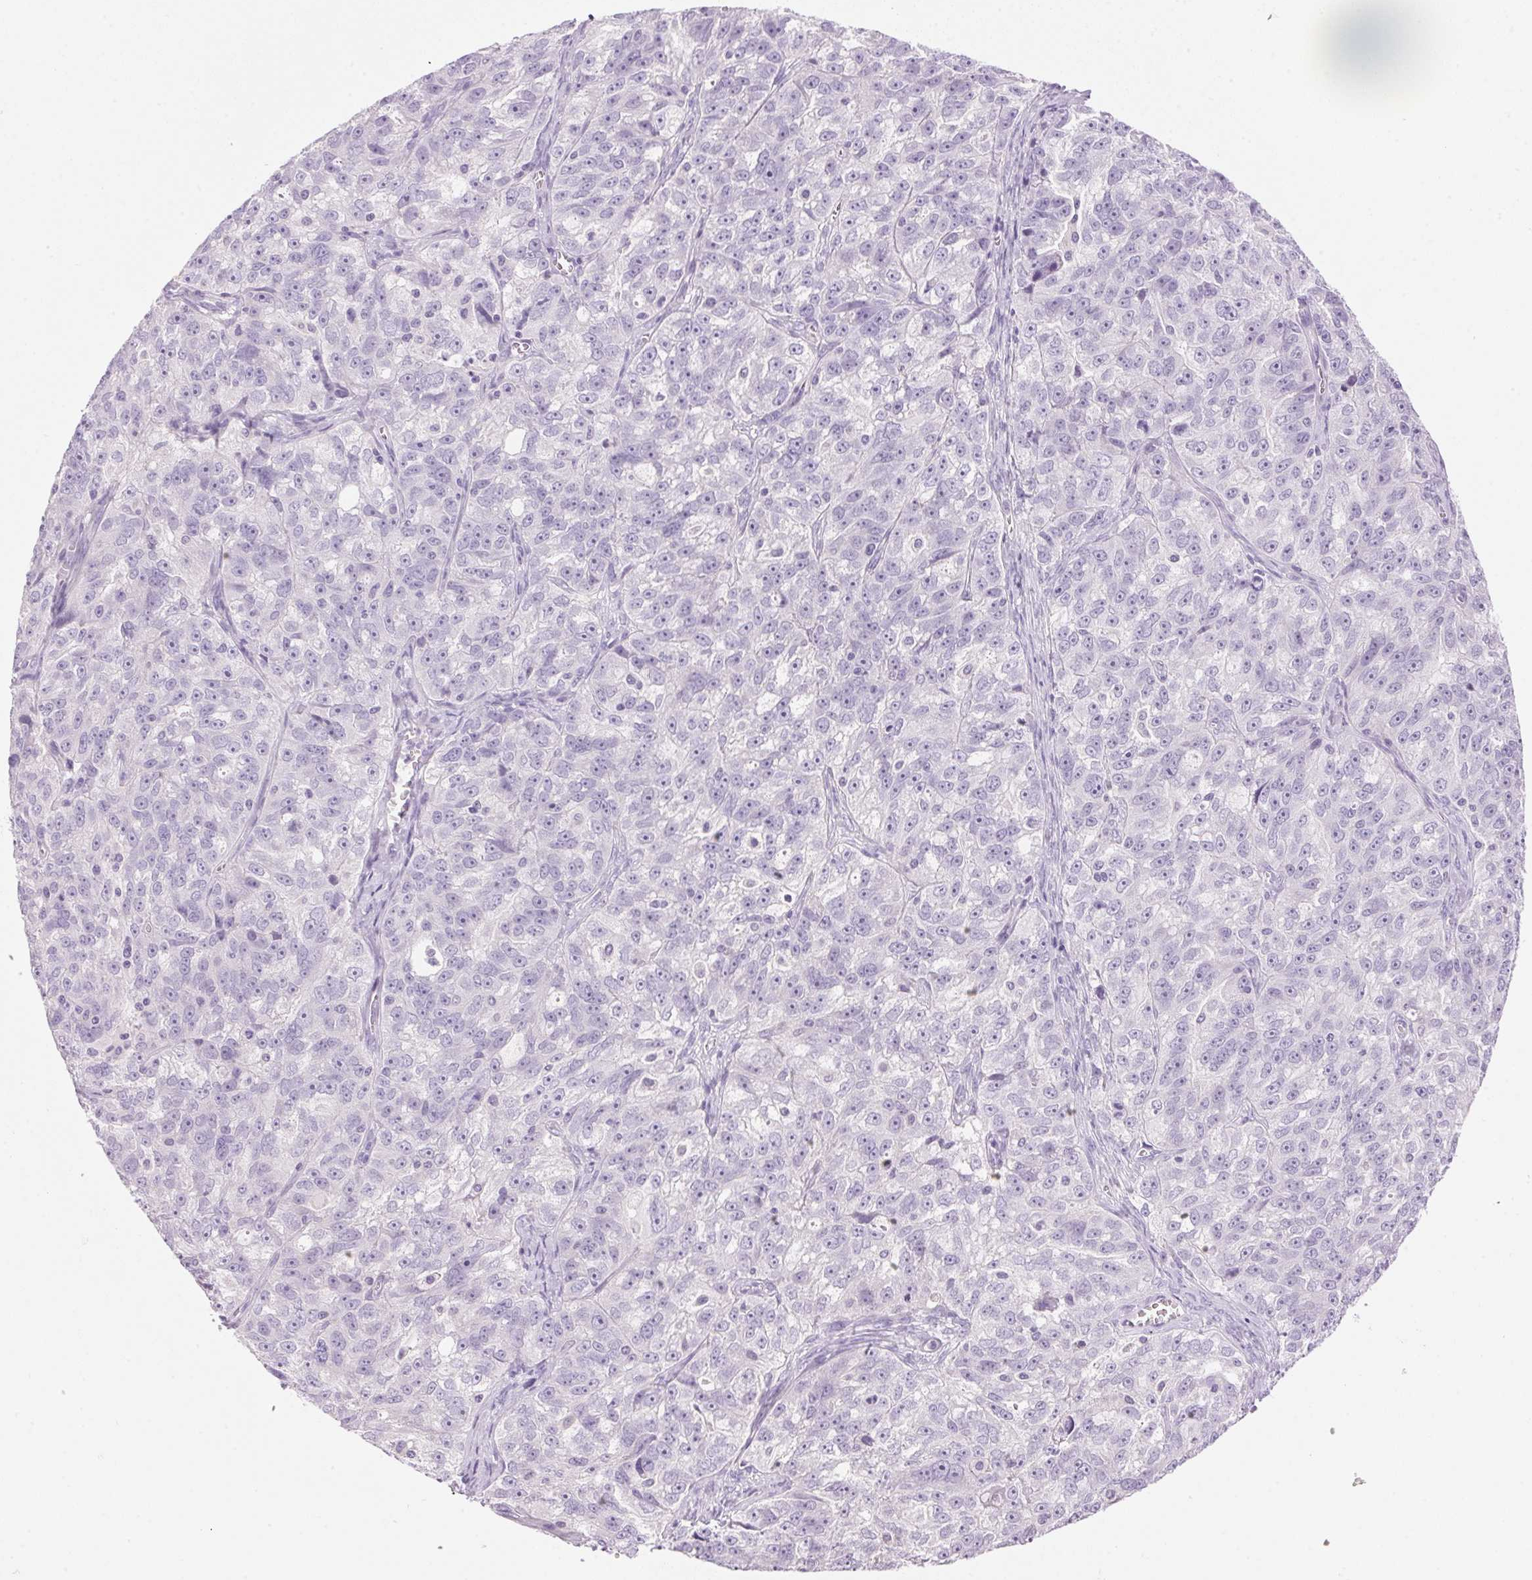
{"staining": {"intensity": "negative", "quantity": "none", "location": "none"}, "tissue": "ovarian cancer", "cell_type": "Tumor cells", "image_type": "cancer", "snomed": [{"axis": "morphology", "description": "Cystadenocarcinoma, serous, NOS"}, {"axis": "topography", "description": "Ovary"}], "caption": "Immunohistochemistry image of serous cystadenocarcinoma (ovarian) stained for a protein (brown), which displays no expression in tumor cells.", "gene": "HSD17B2", "patient": {"sex": "female", "age": 51}}